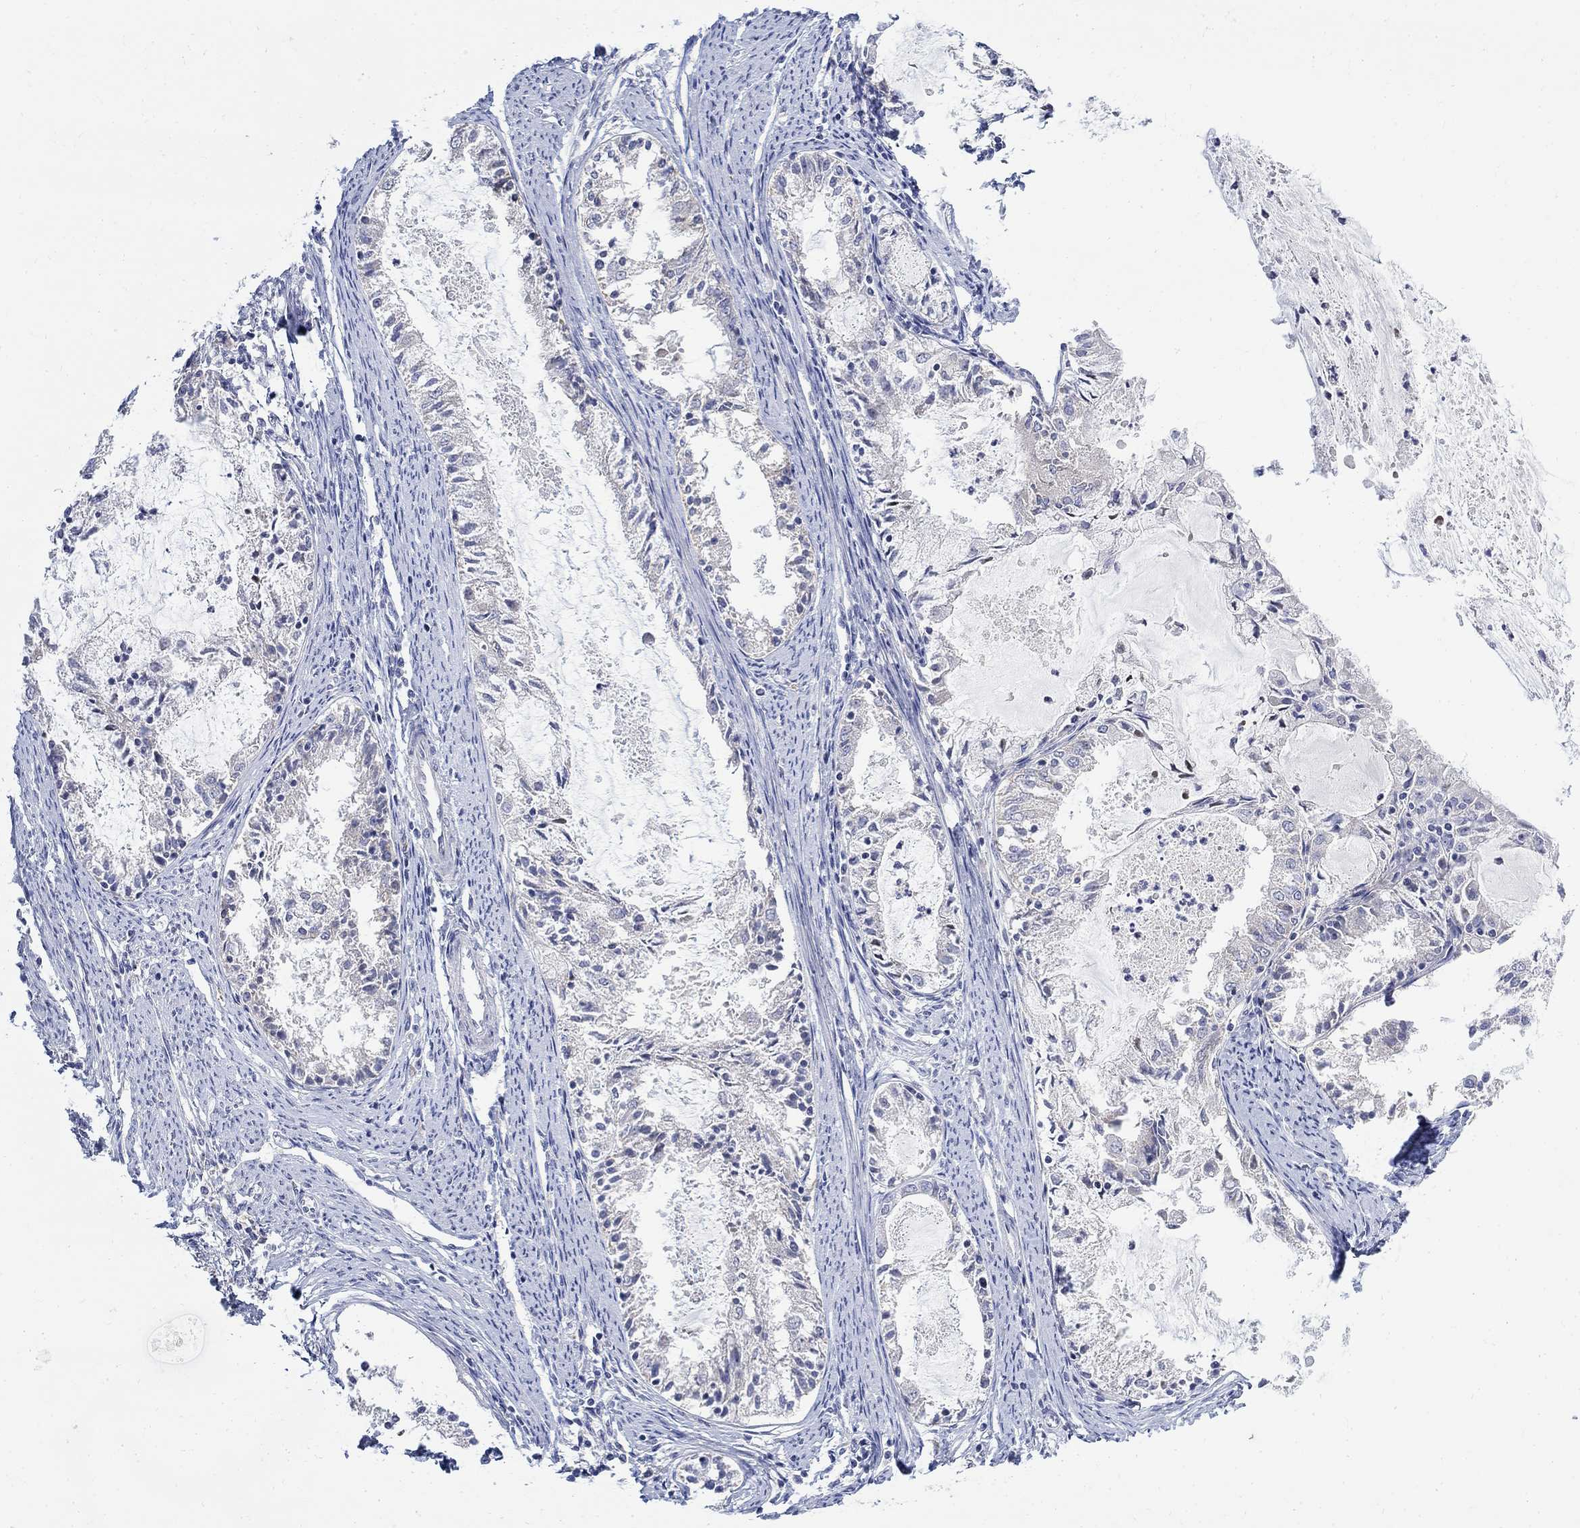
{"staining": {"intensity": "negative", "quantity": "none", "location": "none"}, "tissue": "endometrial cancer", "cell_type": "Tumor cells", "image_type": "cancer", "snomed": [{"axis": "morphology", "description": "Adenocarcinoma, NOS"}, {"axis": "topography", "description": "Endometrium"}], "caption": "An IHC histopathology image of adenocarcinoma (endometrial) is shown. There is no staining in tumor cells of adenocarcinoma (endometrial).", "gene": "FNDC5", "patient": {"sex": "female", "age": 57}}